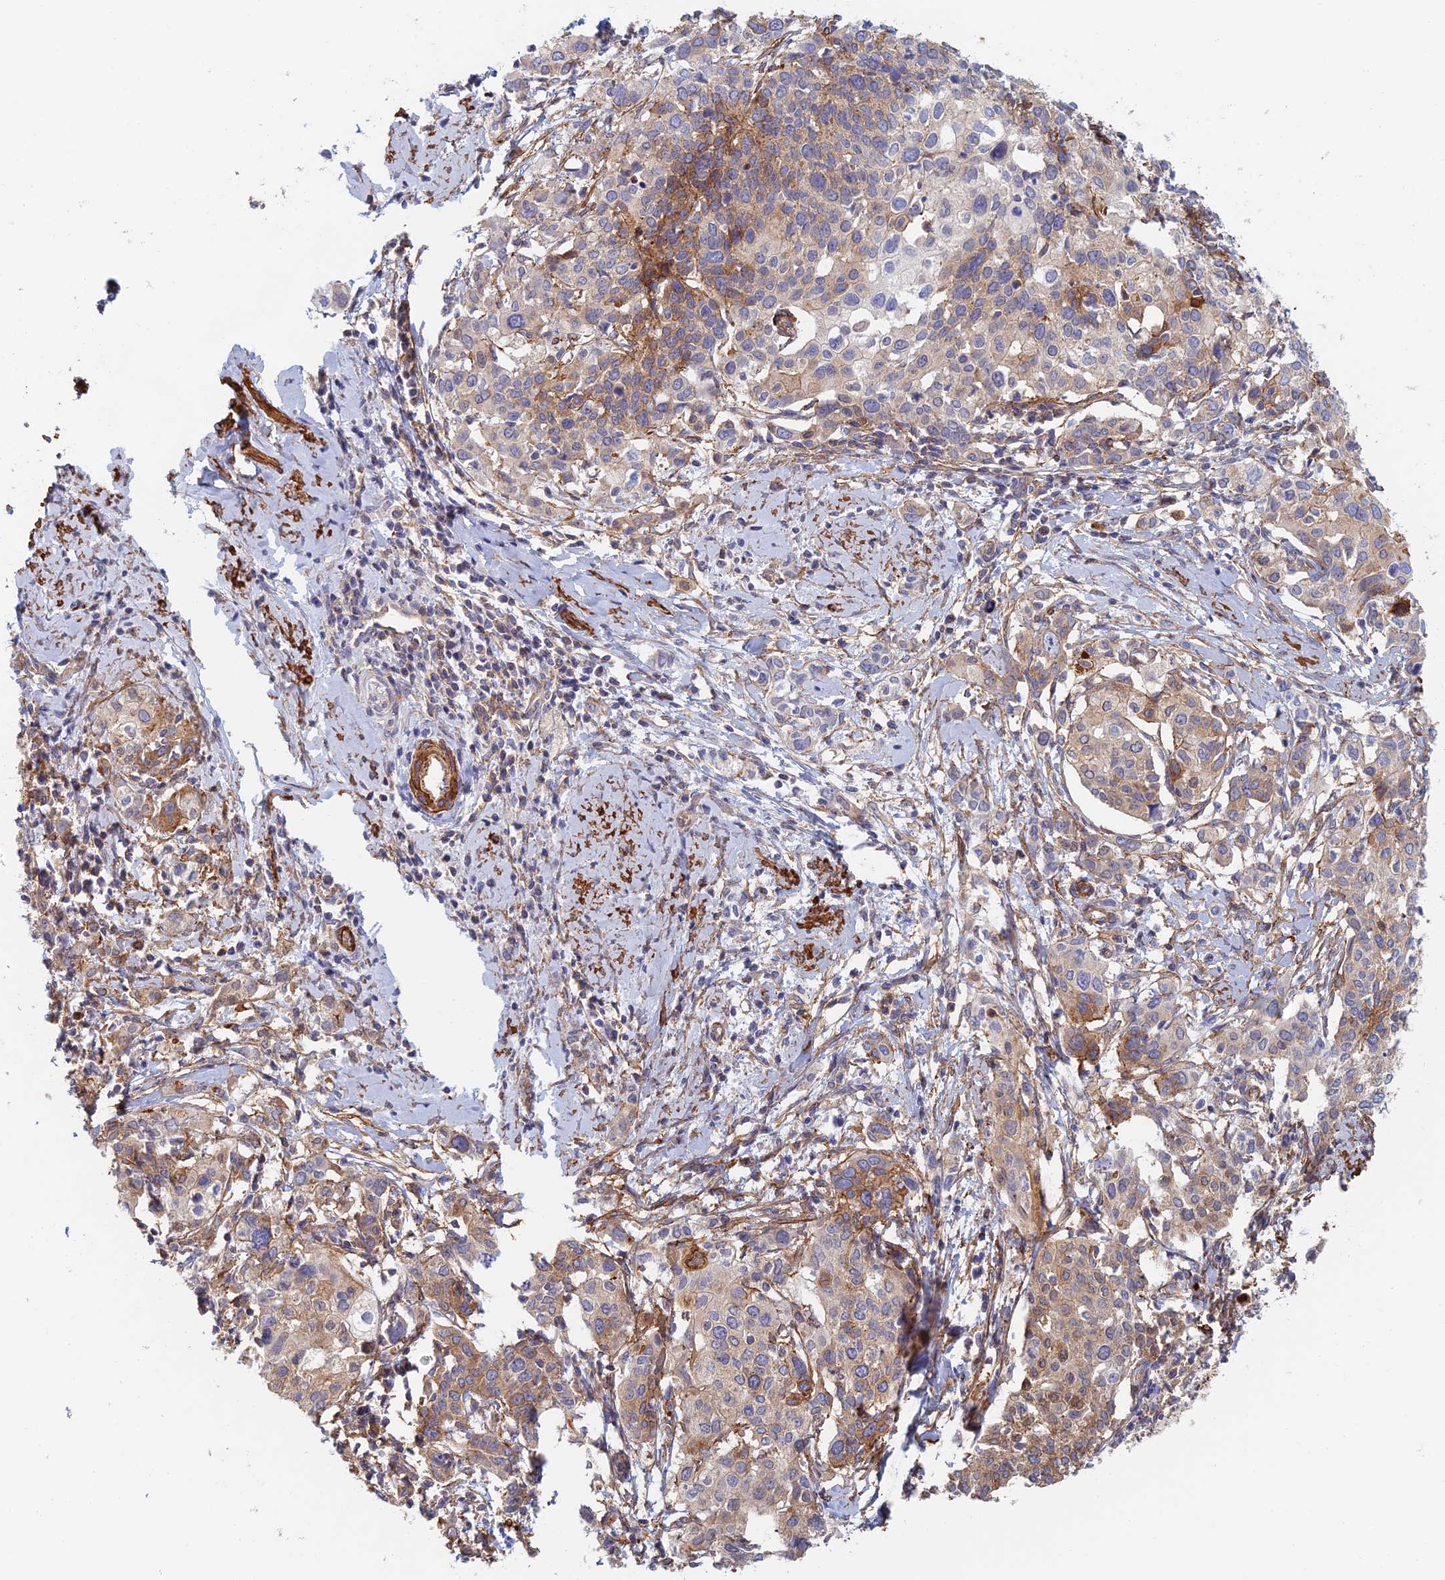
{"staining": {"intensity": "moderate", "quantity": "25%-75%", "location": "cytoplasmic/membranous"}, "tissue": "cervical cancer", "cell_type": "Tumor cells", "image_type": "cancer", "snomed": [{"axis": "morphology", "description": "Squamous cell carcinoma, NOS"}, {"axis": "topography", "description": "Cervix"}], "caption": "A brown stain shows moderate cytoplasmic/membranous expression of a protein in human cervical cancer (squamous cell carcinoma) tumor cells.", "gene": "PAK4", "patient": {"sex": "female", "age": 44}}